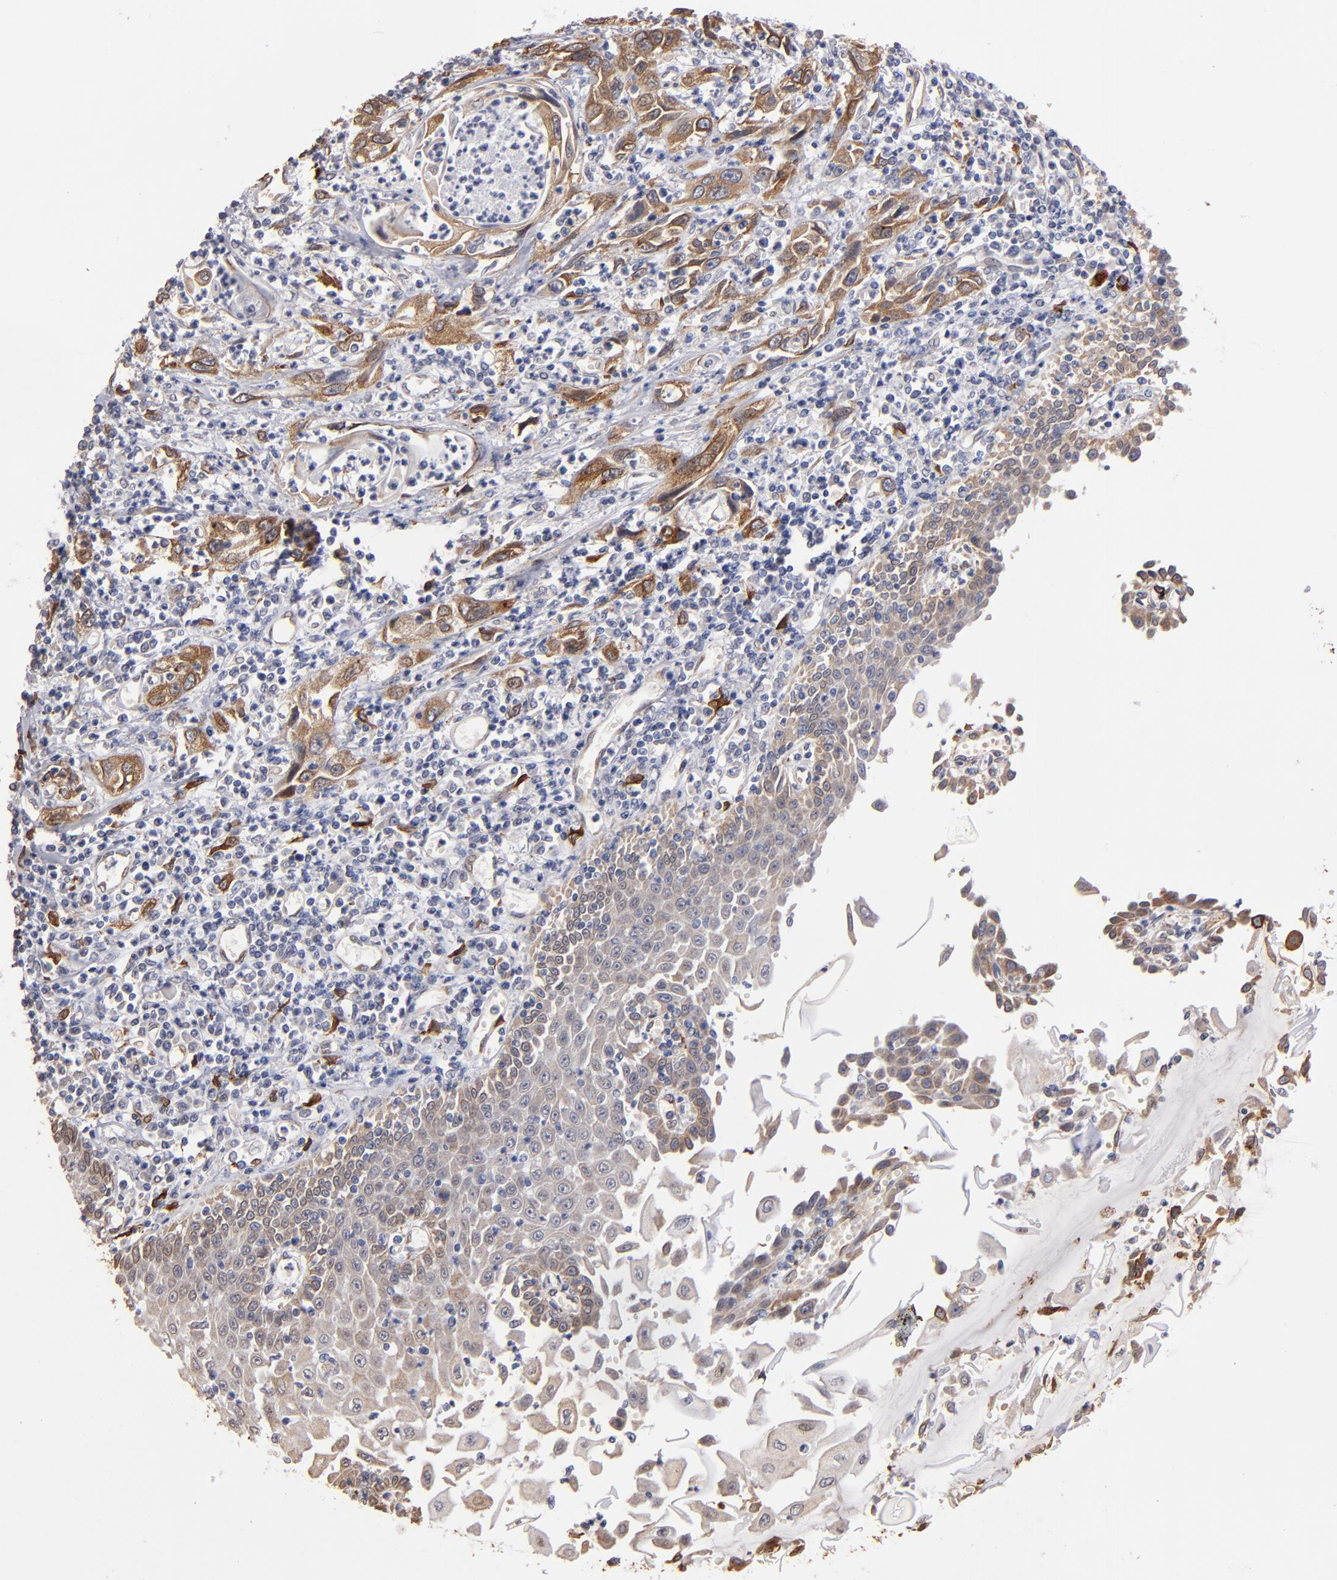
{"staining": {"intensity": "weak", "quantity": ">75%", "location": "cytoplasmic/membranous"}, "tissue": "esophagus", "cell_type": "Squamous epithelial cells", "image_type": "normal", "snomed": [{"axis": "morphology", "description": "Normal tissue, NOS"}, {"axis": "topography", "description": "Esophagus"}], "caption": "Protein staining of normal esophagus demonstrates weak cytoplasmic/membranous staining in about >75% of squamous epithelial cells.", "gene": "PGRMC1", "patient": {"sex": "male", "age": 65}}